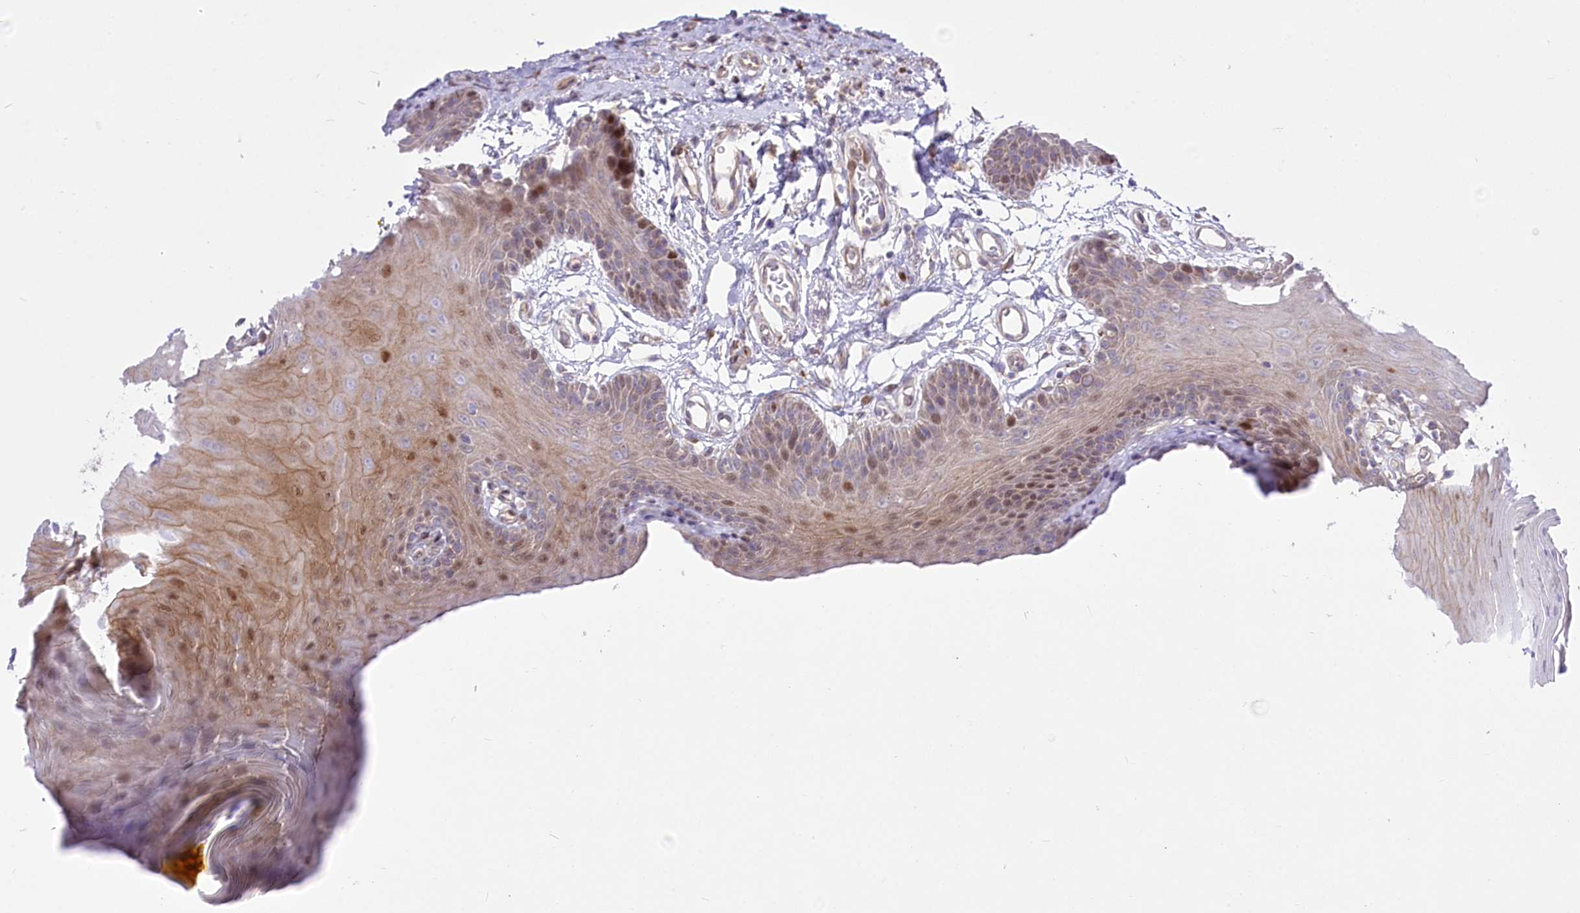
{"staining": {"intensity": "moderate", "quantity": "<25%", "location": "cytoplasmic/membranous,nuclear"}, "tissue": "oral mucosa", "cell_type": "Squamous epithelial cells", "image_type": "normal", "snomed": [{"axis": "morphology", "description": "Normal tissue, NOS"}, {"axis": "morphology", "description": "Squamous cell carcinoma, NOS"}, {"axis": "topography", "description": "Skeletal muscle"}, {"axis": "topography", "description": "Oral tissue"}, {"axis": "topography", "description": "Salivary gland"}, {"axis": "topography", "description": "Head-Neck"}], "caption": "A low amount of moderate cytoplasmic/membranous,nuclear positivity is seen in about <25% of squamous epithelial cells in normal oral mucosa.", "gene": "CEP164", "patient": {"sex": "male", "age": 54}}